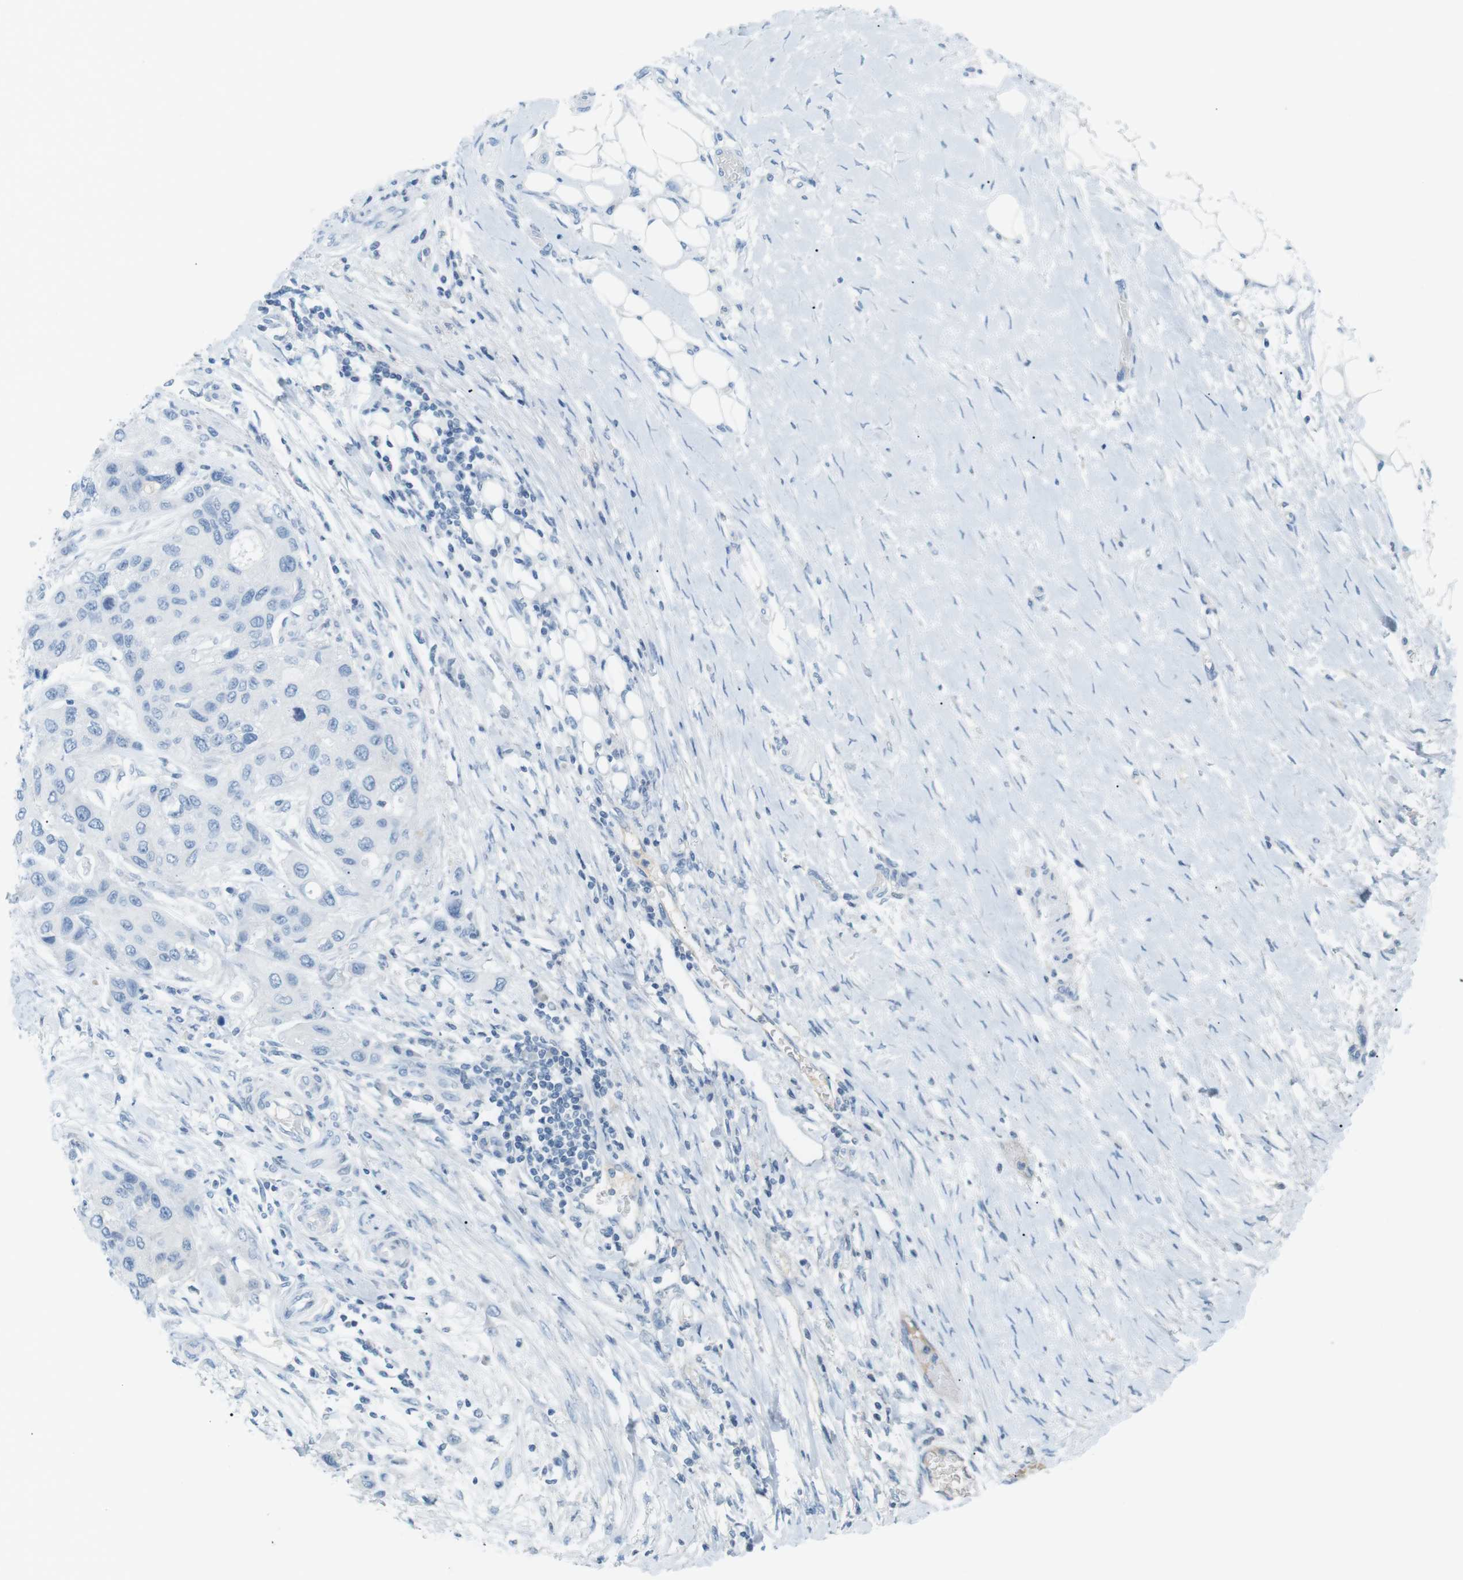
{"staining": {"intensity": "negative", "quantity": "none", "location": "none"}, "tissue": "urothelial cancer", "cell_type": "Tumor cells", "image_type": "cancer", "snomed": [{"axis": "morphology", "description": "Urothelial carcinoma, High grade"}, {"axis": "topography", "description": "Urinary bladder"}], "caption": "Tumor cells are negative for protein expression in human urothelial cancer. (DAB IHC with hematoxylin counter stain).", "gene": "AZGP1", "patient": {"sex": "female", "age": 56}}